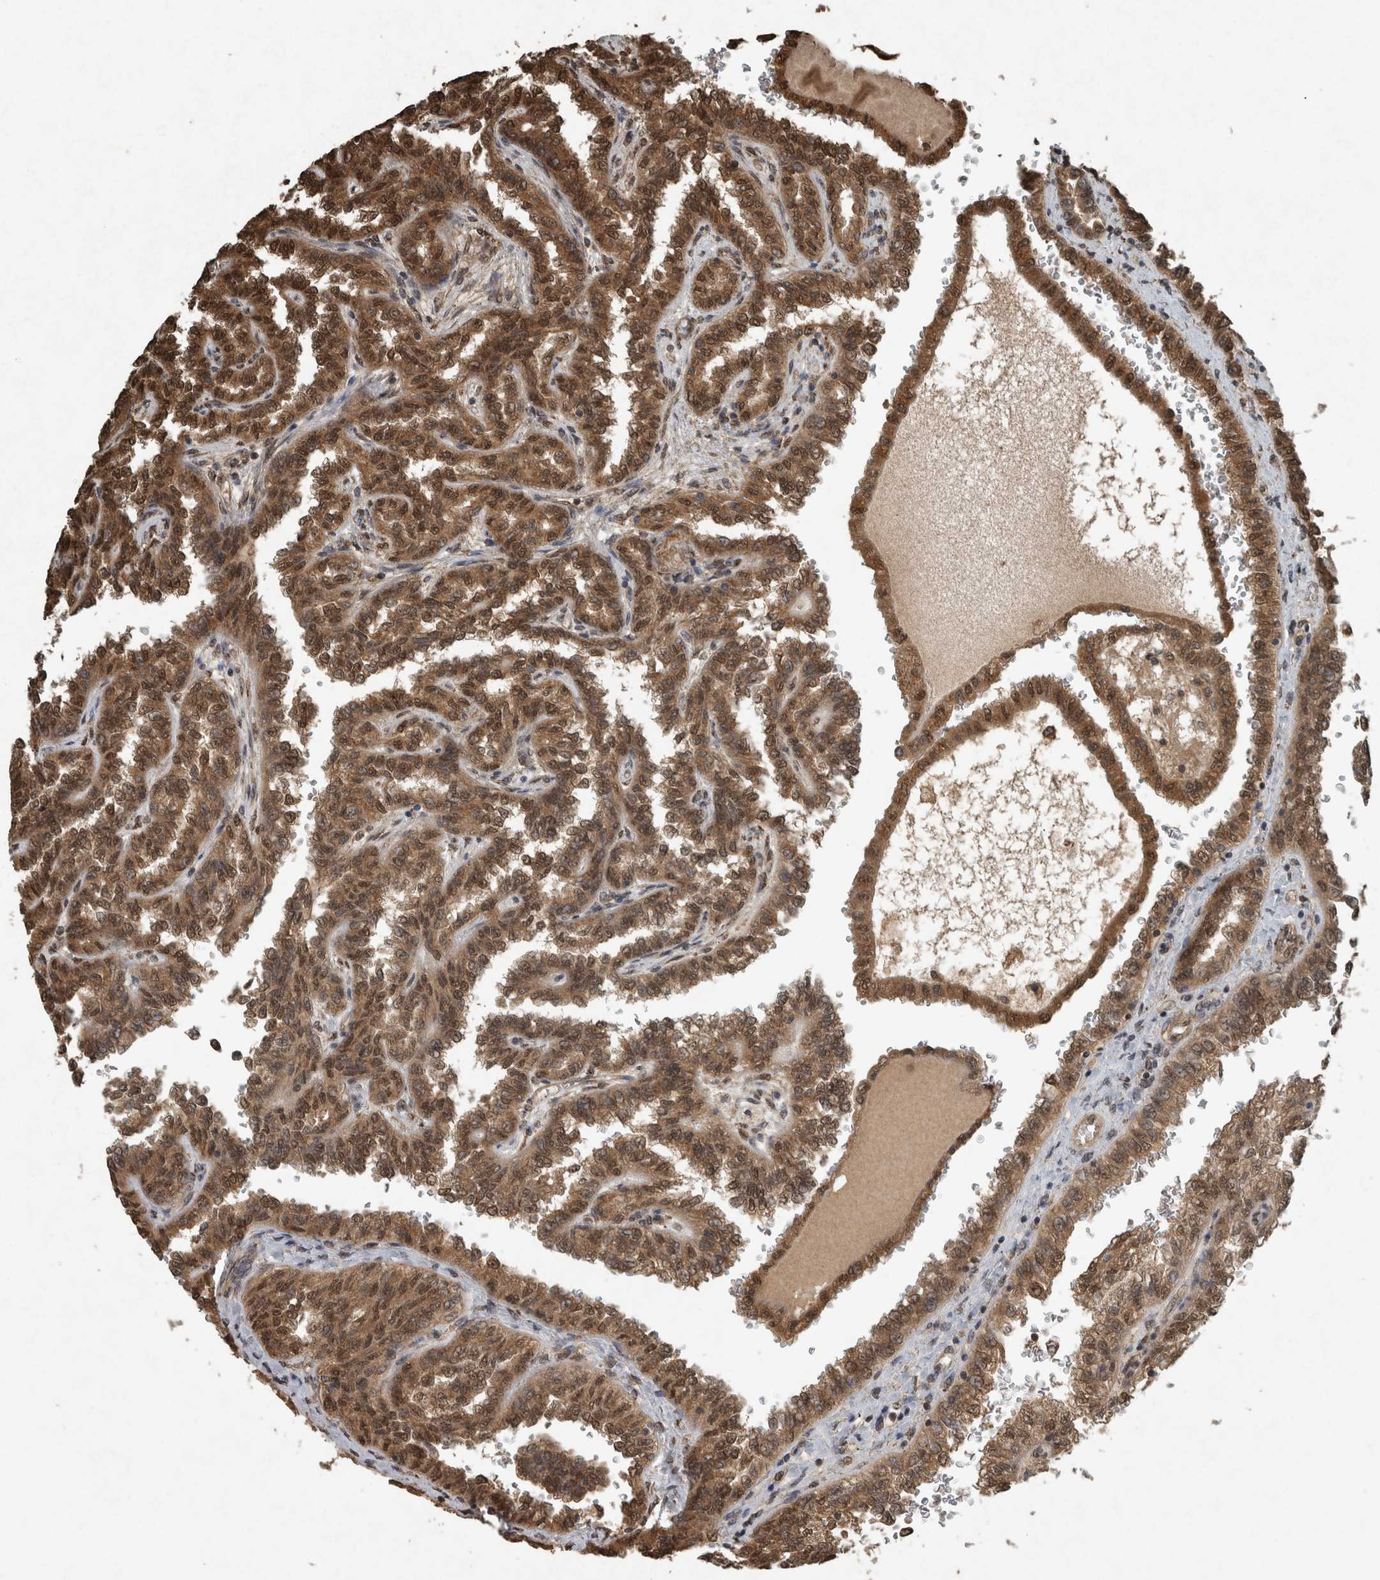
{"staining": {"intensity": "moderate", "quantity": ">75%", "location": "cytoplasmic/membranous,nuclear"}, "tissue": "renal cancer", "cell_type": "Tumor cells", "image_type": "cancer", "snomed": [{"axis": "morphology", "description": "Inflammation, NOS"}, {"axis": "morphology", "description": "Adenocarcinoma, NOS"}, {"axis": "topography", "description": "Kidney"}], "caption": "Human renal cancer stained for a protein (brown) demonstrates moderate cytoplasmic/membranous and nuclear positive positivity in approximately >75% of tumor cells.", "gene": "ARHGEF12", "patient": {"sex": "male", "age": 68}}